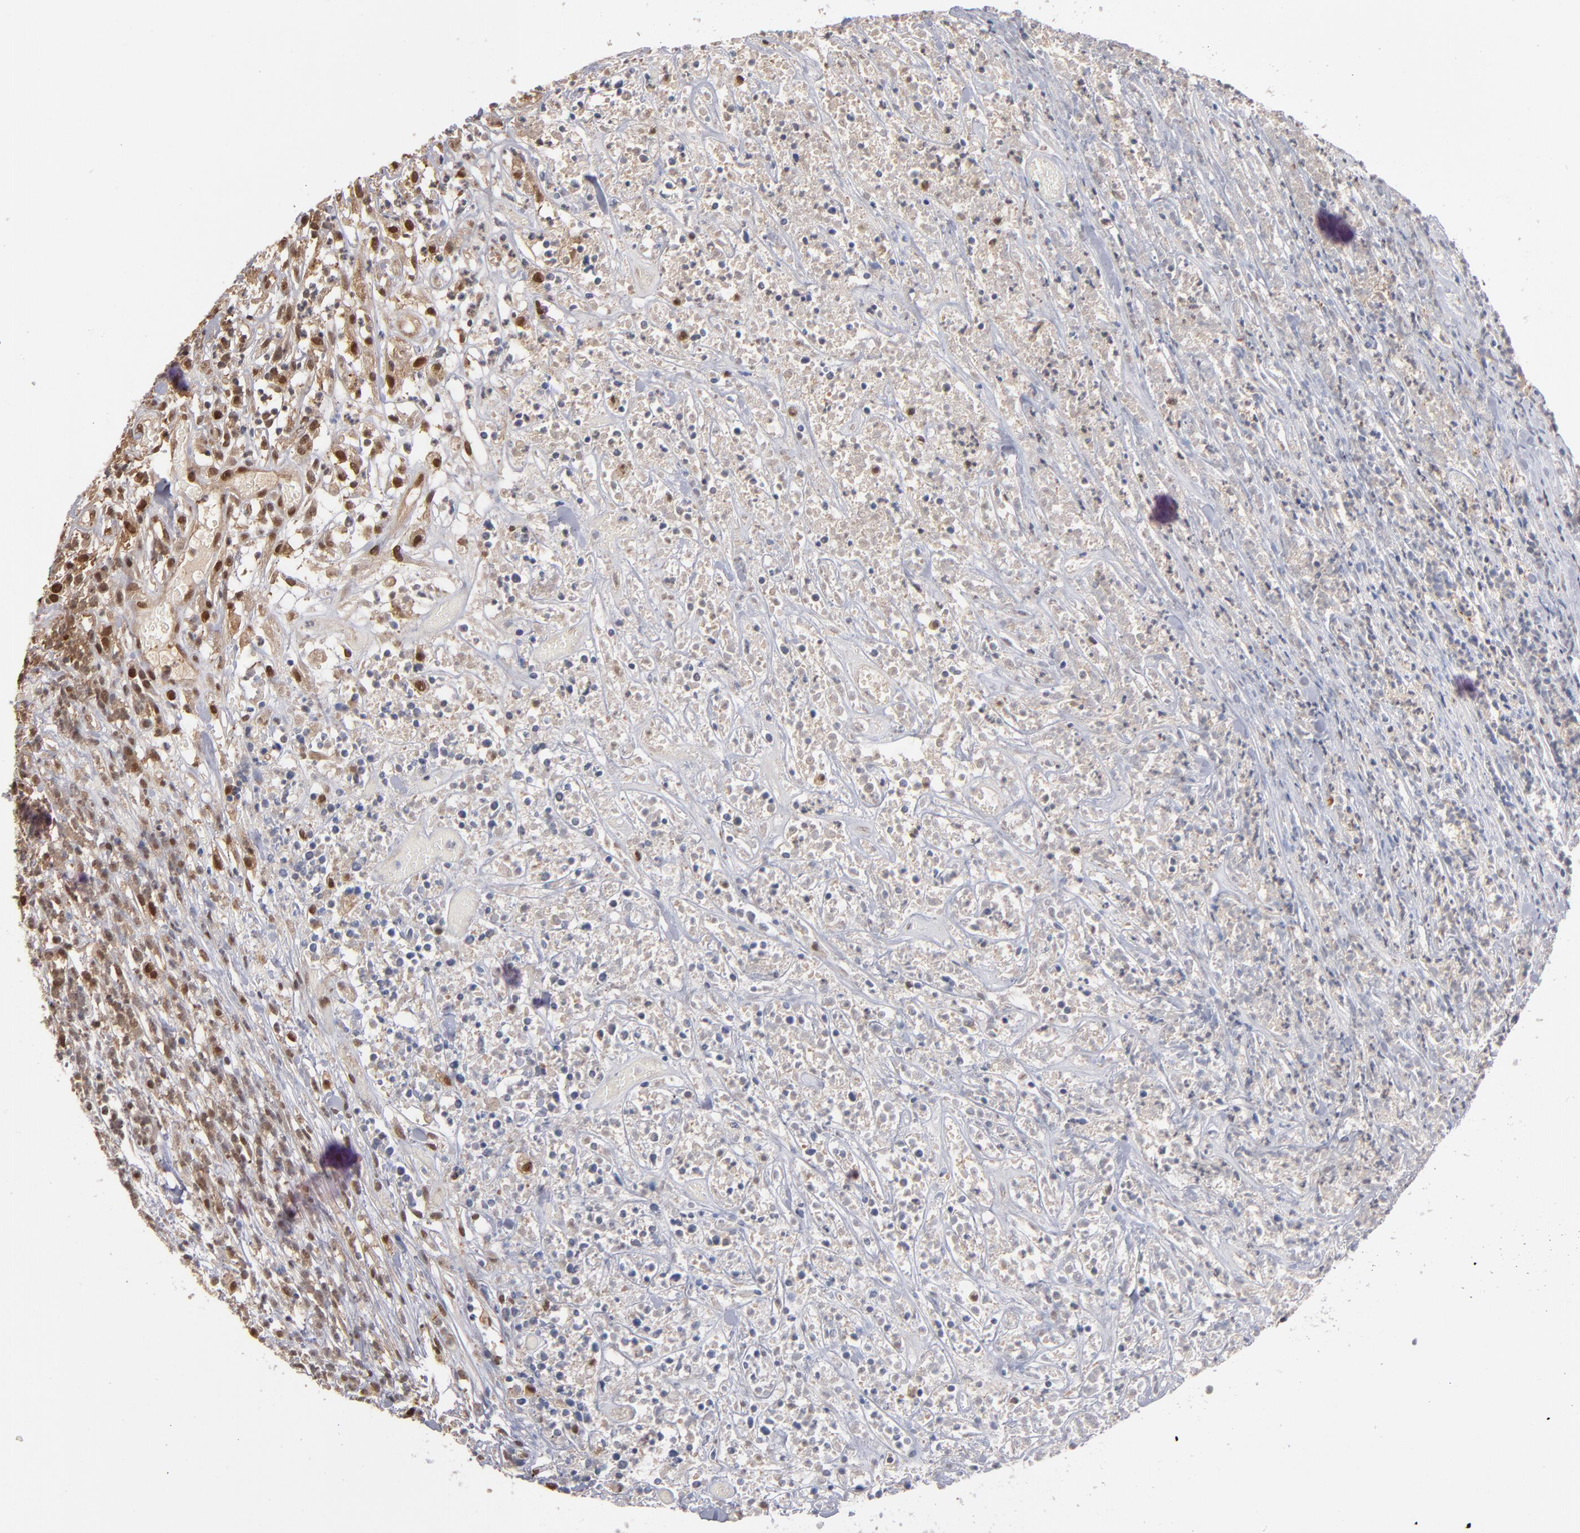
{"staining": {"intensity": "moderate", "quantity": ">75%", "location": "nuclear"}, "tissue": "lymphoma", "cell_type": "Tumor cells", "image_type": "cancer", "snomed": [{"axis": "morphology", "description": "Malignant lymphoma, non-Hodgkin's type, High grade"}, {"axis": "topography", "description": "Lymph node"}], "caption": "High-grade malignant lymphoma, non-Hodgkin's type stained with a protein marker demonstrates moderate staining in tumor cells.", "gene": "HUWE1", "patient": {"sex": "female", "age": 73}}